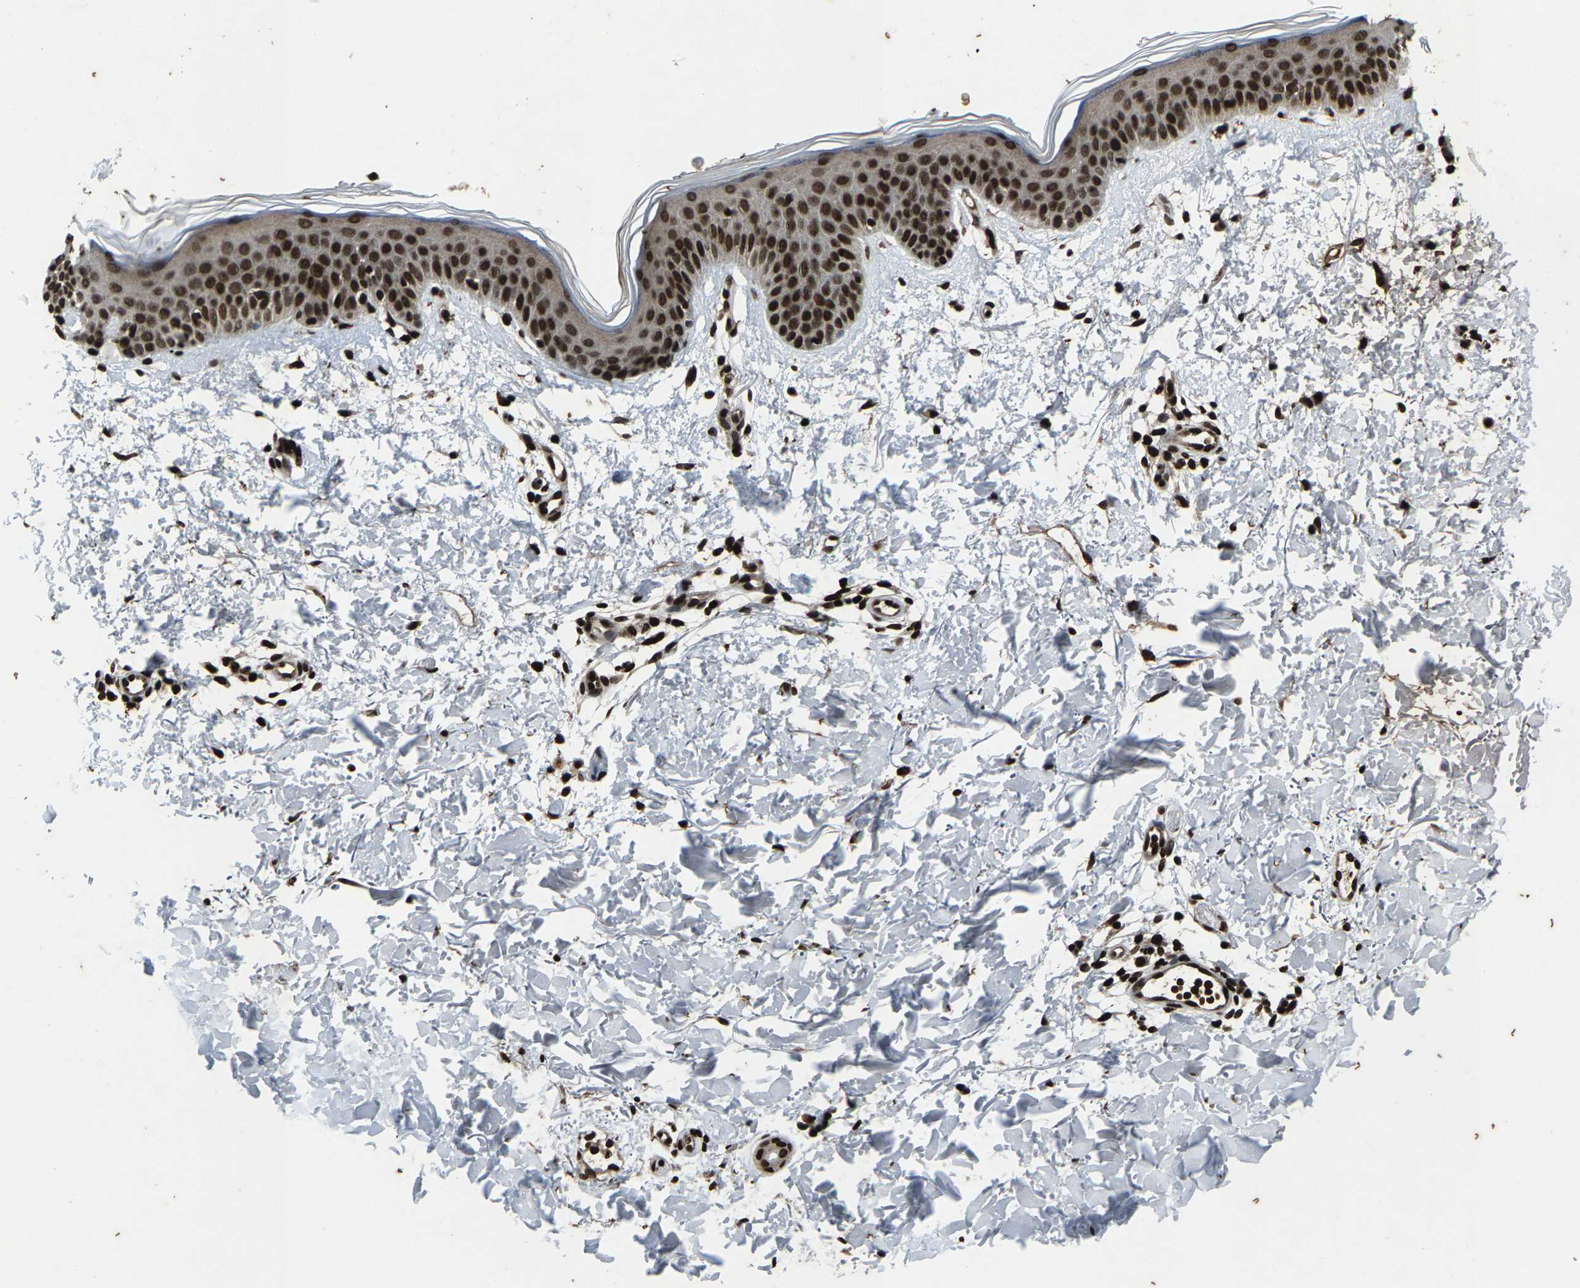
{"staining": {"intensity": "strong", "quantity": ">75%", "location": "nuclear"}, "tissue": "skin", "cell_type": "Fibroblasts", "image_type": "normal", "snomed": [{"axis": "morphology", "description": "Normal tissue, NOS"}, {"axis": "topography", "description": "Skin"}], "caption": "Strong nuclear protein staining is present in approximately >75% of fibroblasts in skin. The staining was performed using DAB to visualize the protein expression in brown, while the nuclei were stained in blue with hematoxylin (Magnification: 20x).", "gene": "H4C1", "patient": {"sex": "female", "age": 56}}